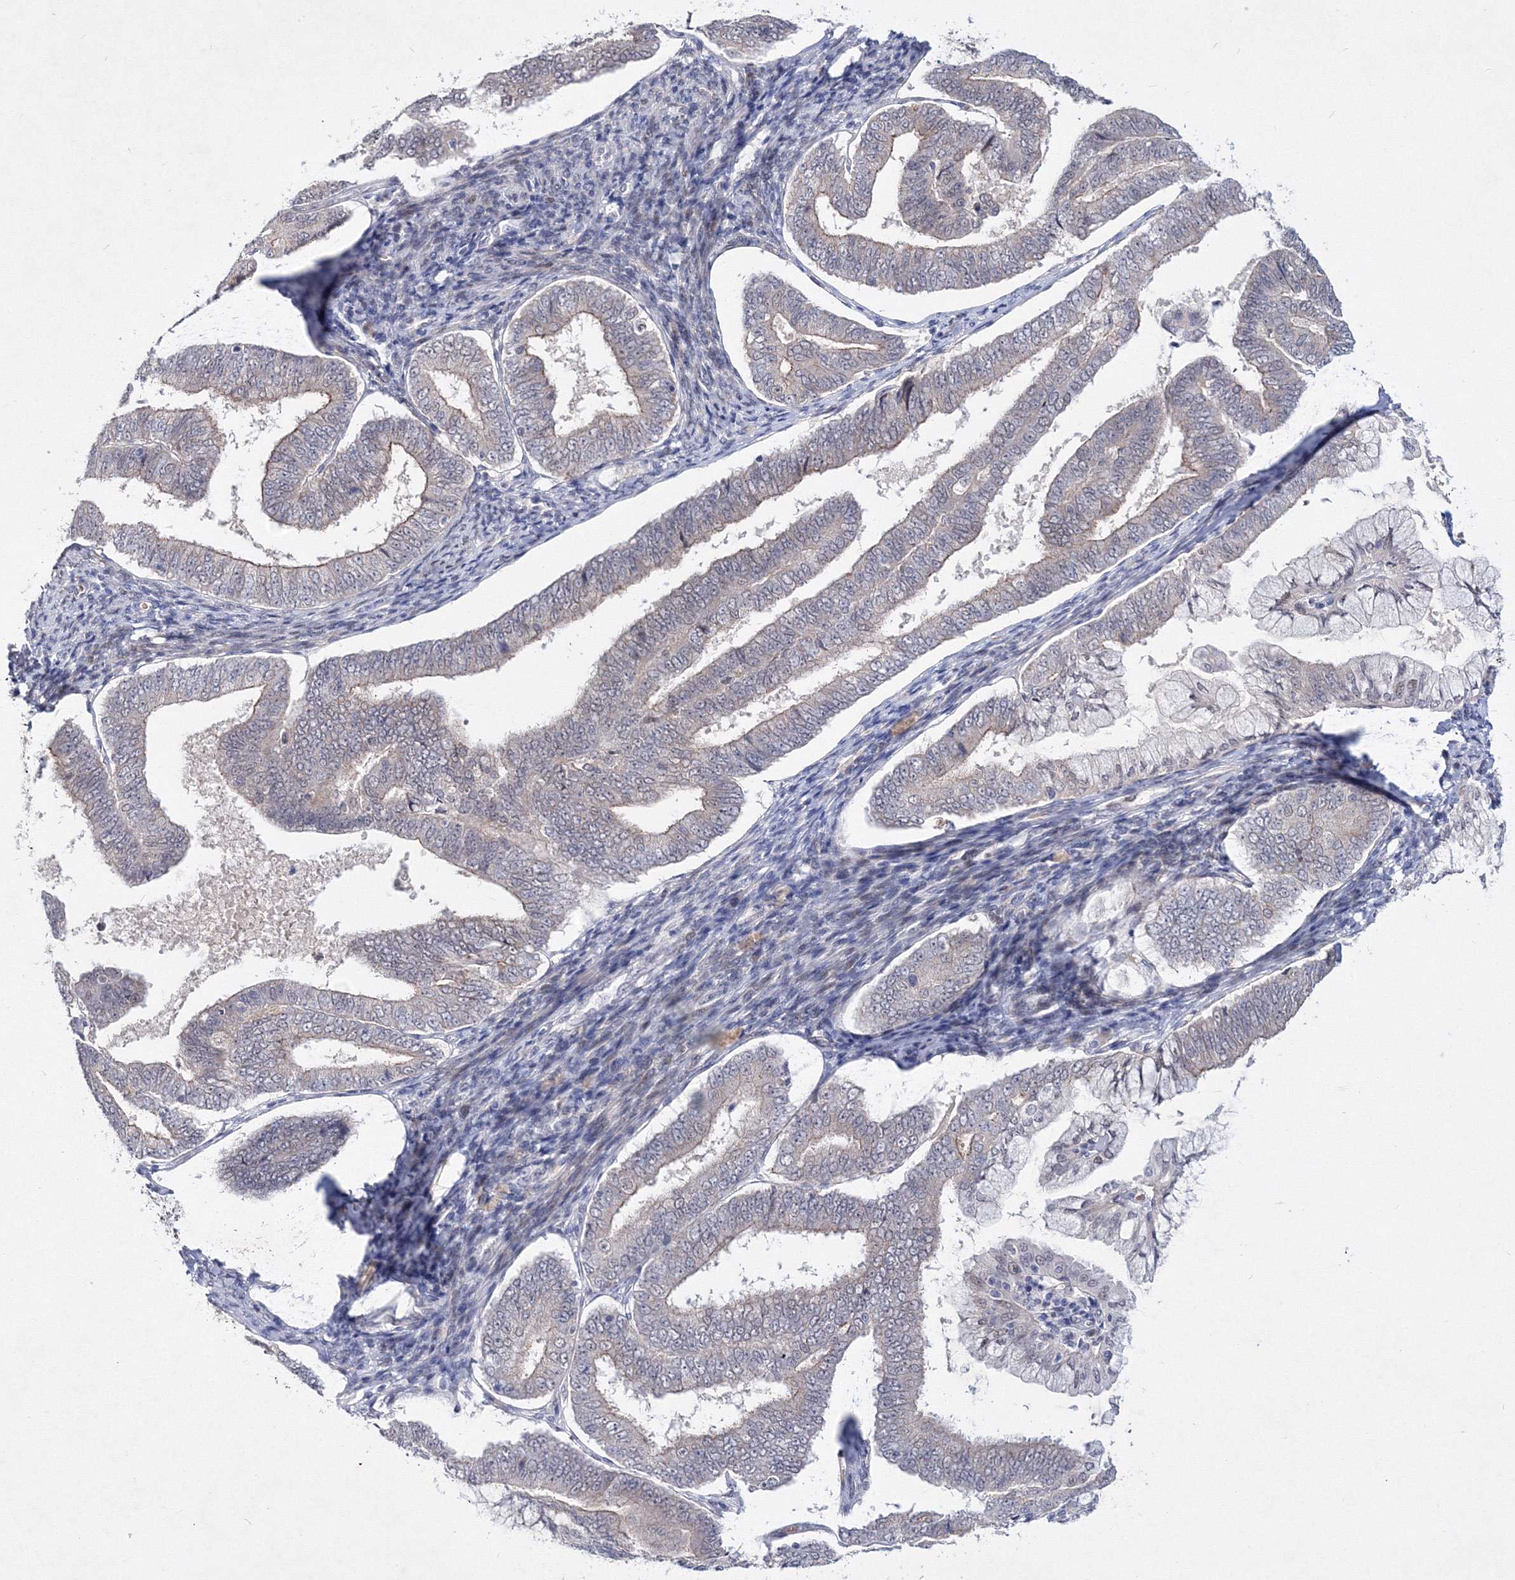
{"staining": {"intensity": "negative", "quantity": "none", "location": "none"}, "tissue": "endometrial cancer", "cell_type": "Tumor cells", "image_type": "cancer", "snomed": [{"axis": "morphology", "description": "Adenocarcinoma, NOS"}, {"axis": "topography", "description": "Endometrium"}], "caption": "DAB immunohistochemical staining of adenocarcinoma (endometrial) demonstrates no significant expression in tumor cells.", "gene": "C11orf52", "patient": {"sex": "female", "age": 63}}